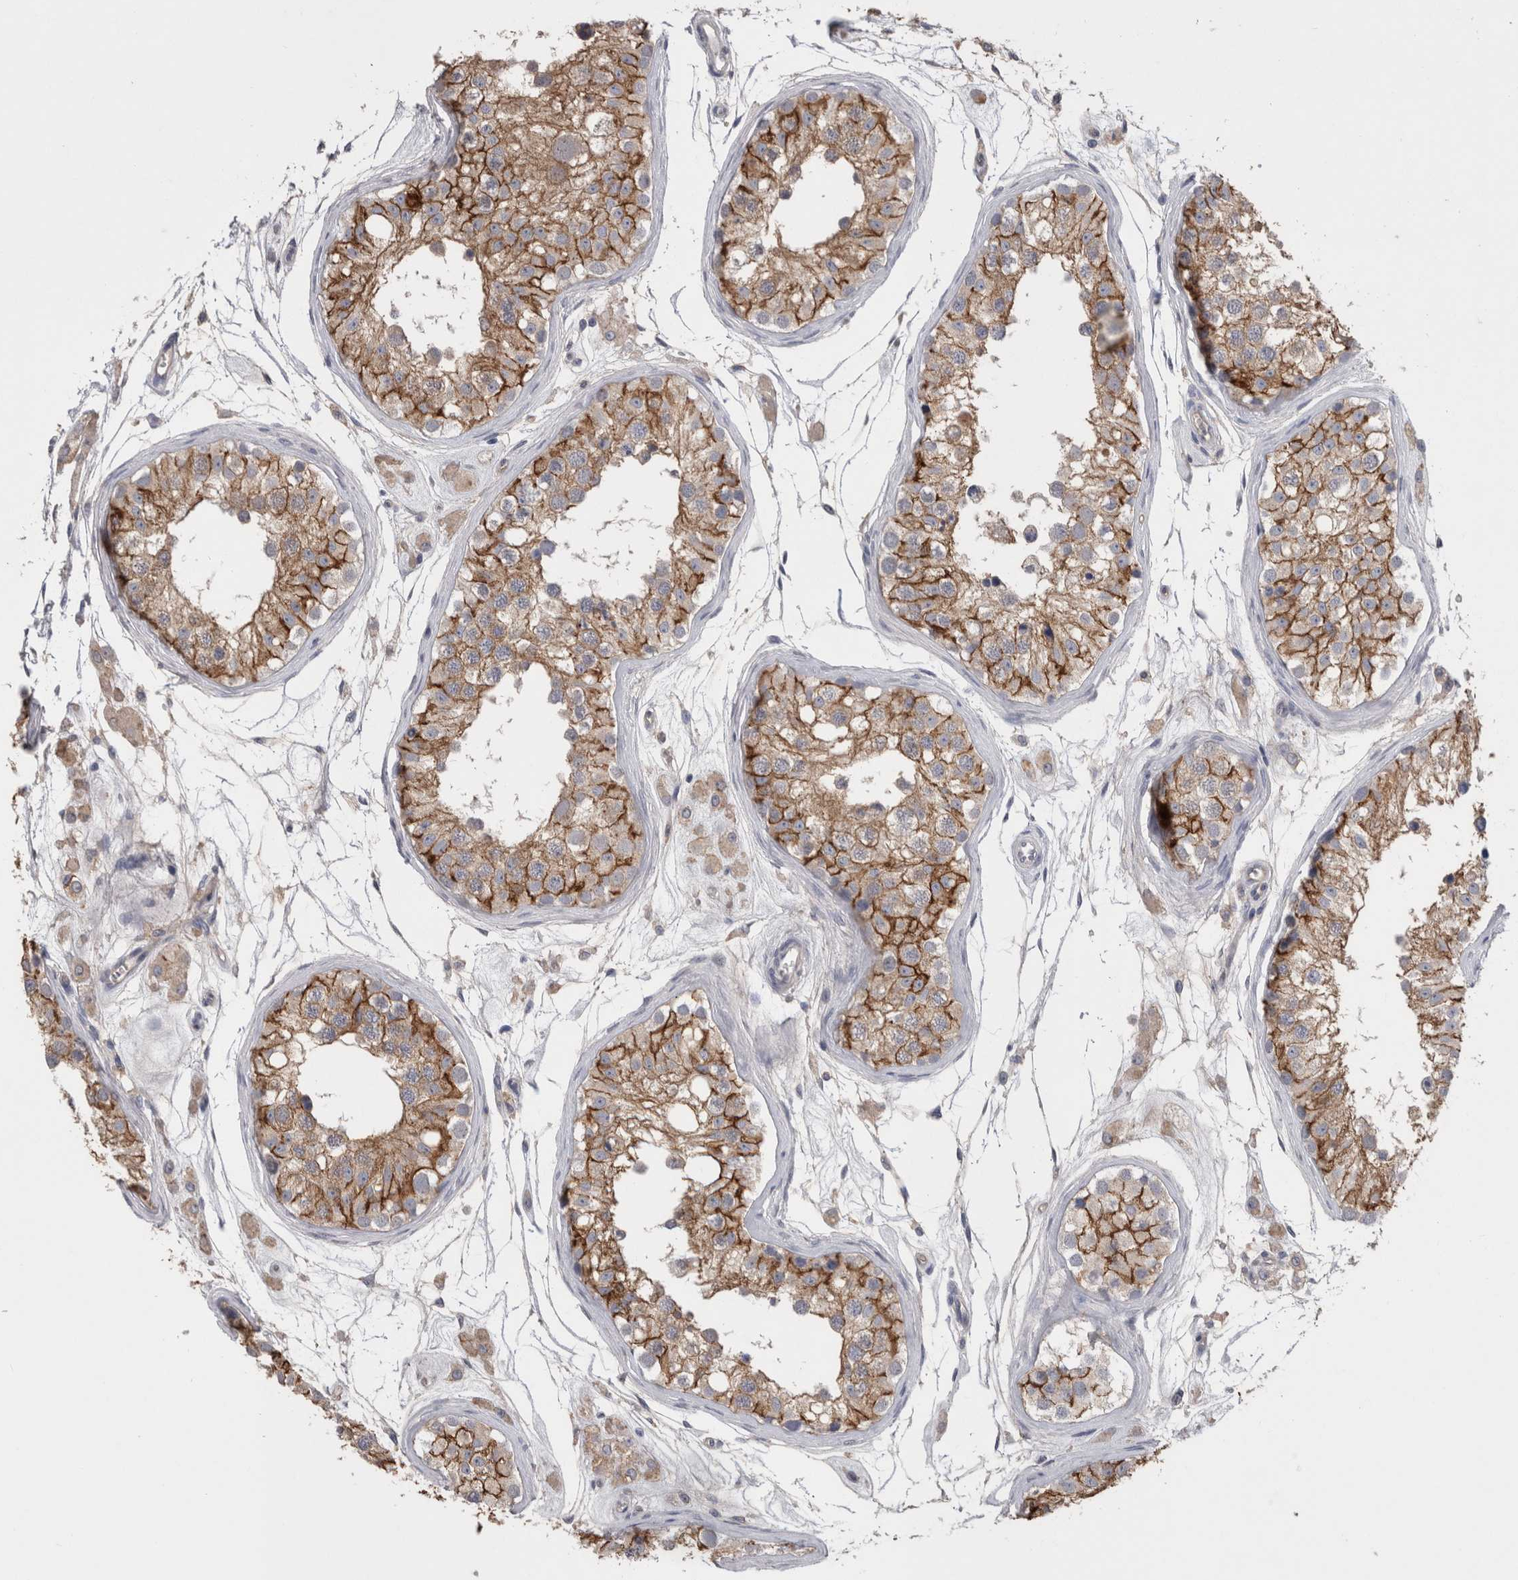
{"staining": {"intensity": "moderate", "quantity": ">75%", "location": "cytoplasmic/membranous"}, "tissue": "testis", "cell_type": "Cells in seminiferous ducts", "image_type": "normal", "snomed": [{"axis": "morphology", "description": "Normal tissue, NOS"}, {"axis": "morphology", "description": "Adenocarcinoma, metastatic, NOS"}, {"axis": "topography", "description": "Testis"}], "caption": "Immunohistochemistry image of unremarkable testis stained for a protein (brown), which demonstrates medium levels of moderate cytoplasmic/membranous staining in about >75% of cells in seminiferous ducts.", "gene": "NECTIN2", "patient": {"sex": "male", "age": 26}}